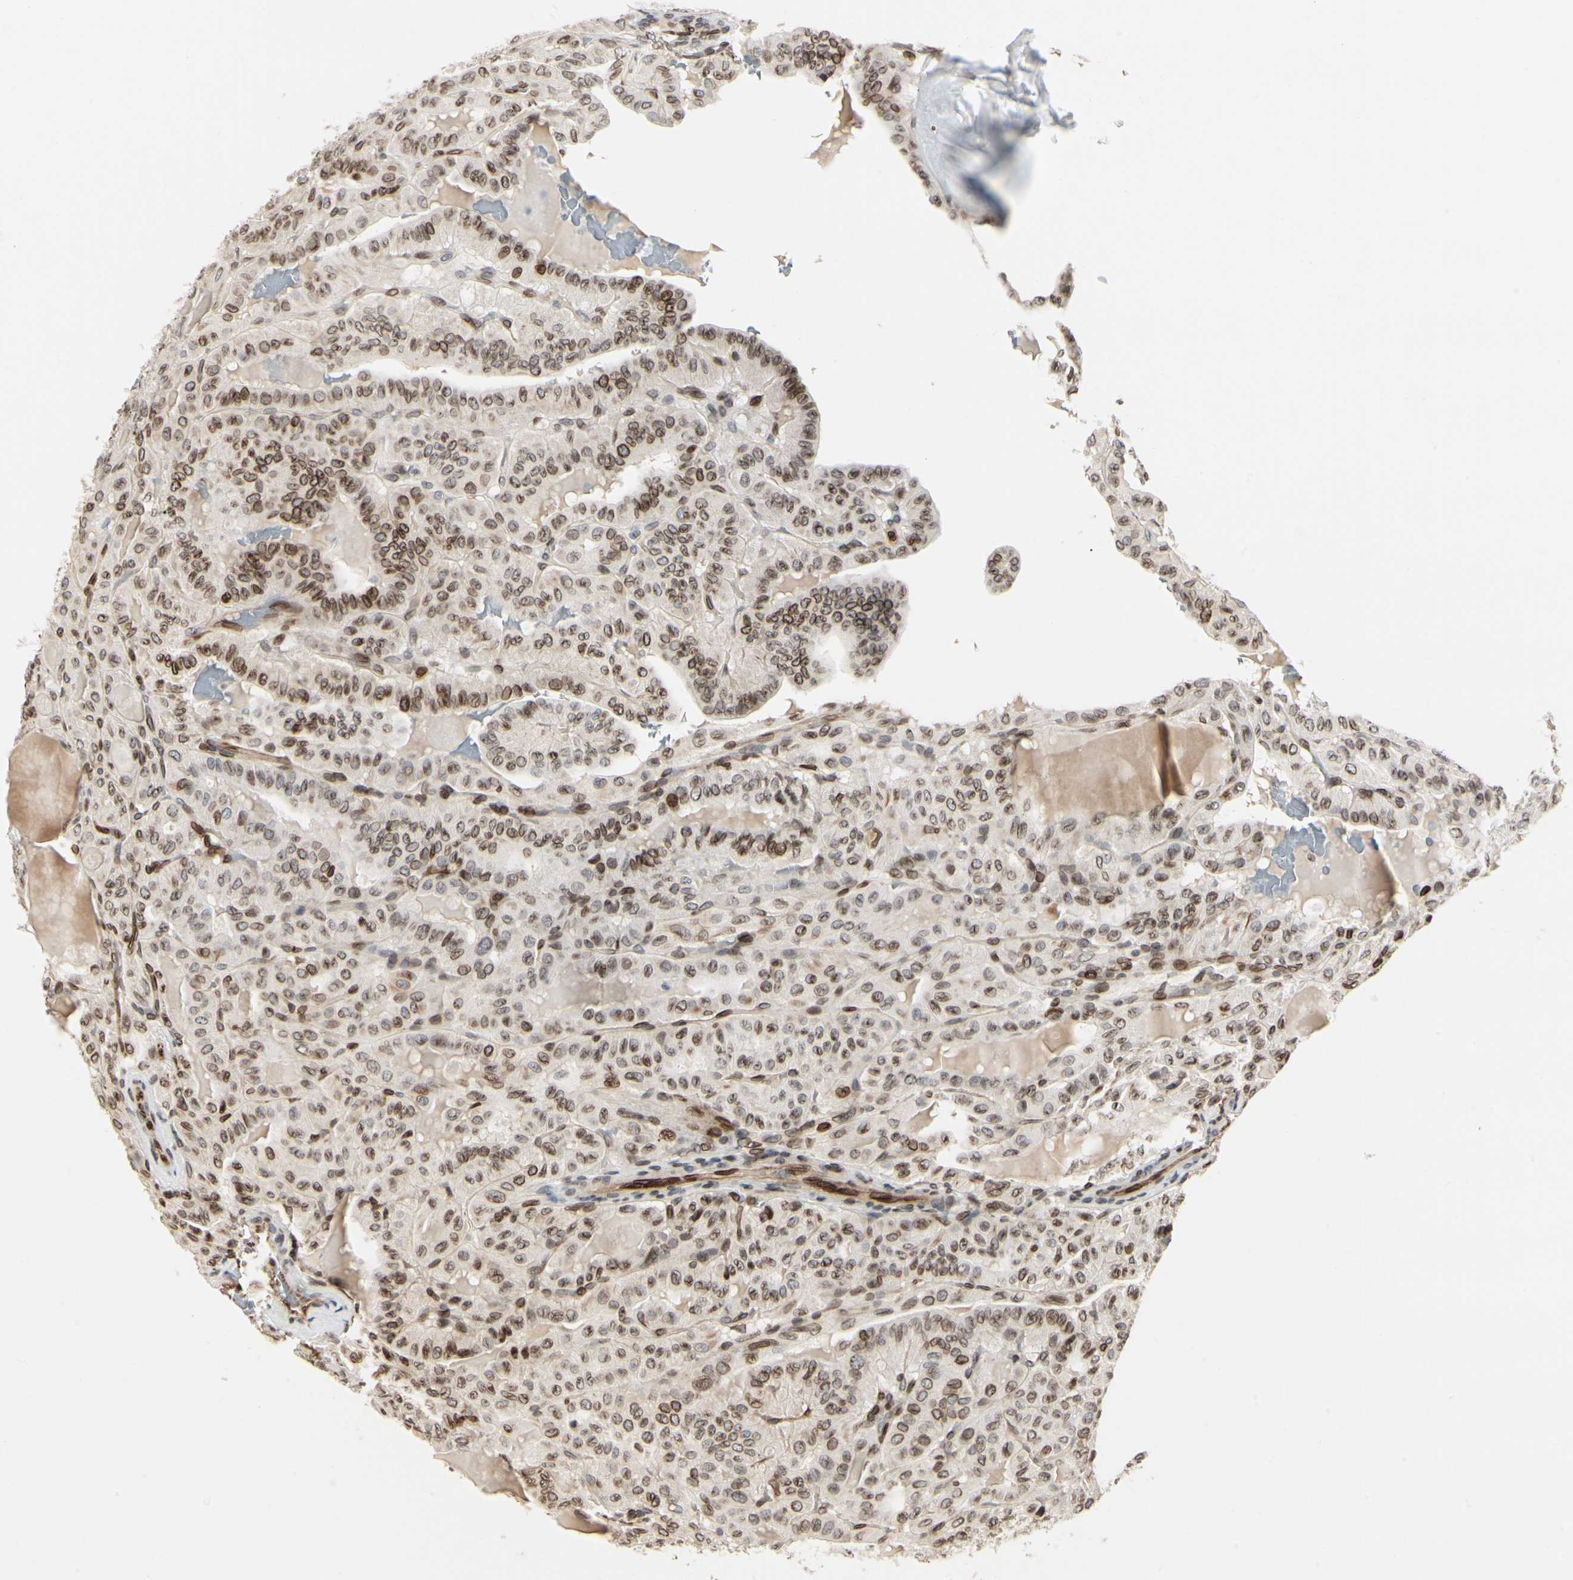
{"staining": {"intensity": "moderate", "quantity": ">75%", "location": "nuclear"}, "tissue": "thyroid cancer", "cell_type": "Tumor cells", "image_type": "cancer", "snomed": [{"axis": "morphology", "description": "Papillary adenocarcinoma, NOS"}, {"axis": "topography", "description": "Thyroid gland"}], "caption": "Moderate nuclear positivity for a protein is present in about >75% of tumor cells of thyroid papillary adenocarcinoma using IHC.", "gene": "TMPO", "patient": {"sex": "male", "age": 77}}